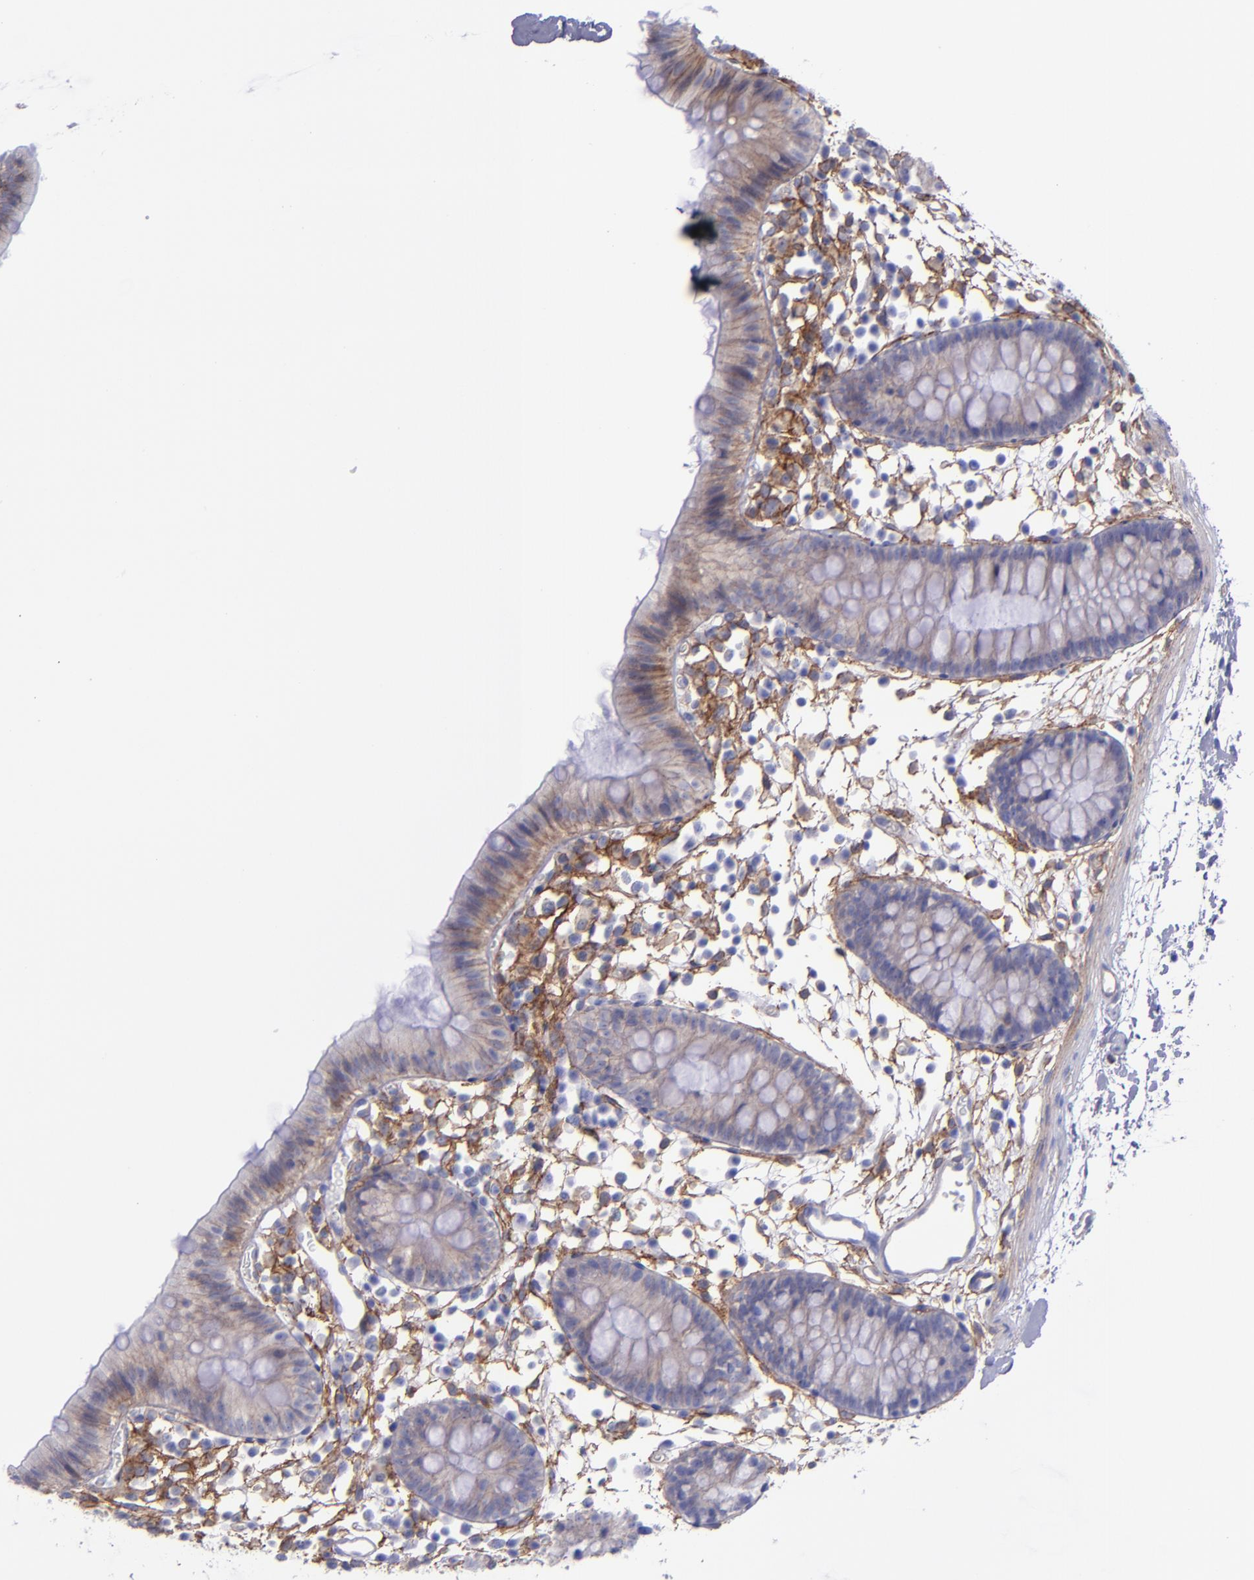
{"staining": {"intensity": "moderate", "quantity": "25%-75%", "location": "cytoplasmic/membranous"}, "tissue": "colon", "cell_type": "Endothelial cells", "image_type": "normal", "snomed": [{"axis": "morphology", "description": "Normal tissue, NOS"}, {"axis": "topography", "description": "Colon"}], "caption": "The photomicrograph displays staining of normal colon, revealing moderate cytoplasmic/membranous protein positivity (brown color) within endothelial cells.", "gene": "ITGAV", "patient": {"sex": "male", "age": 14}}